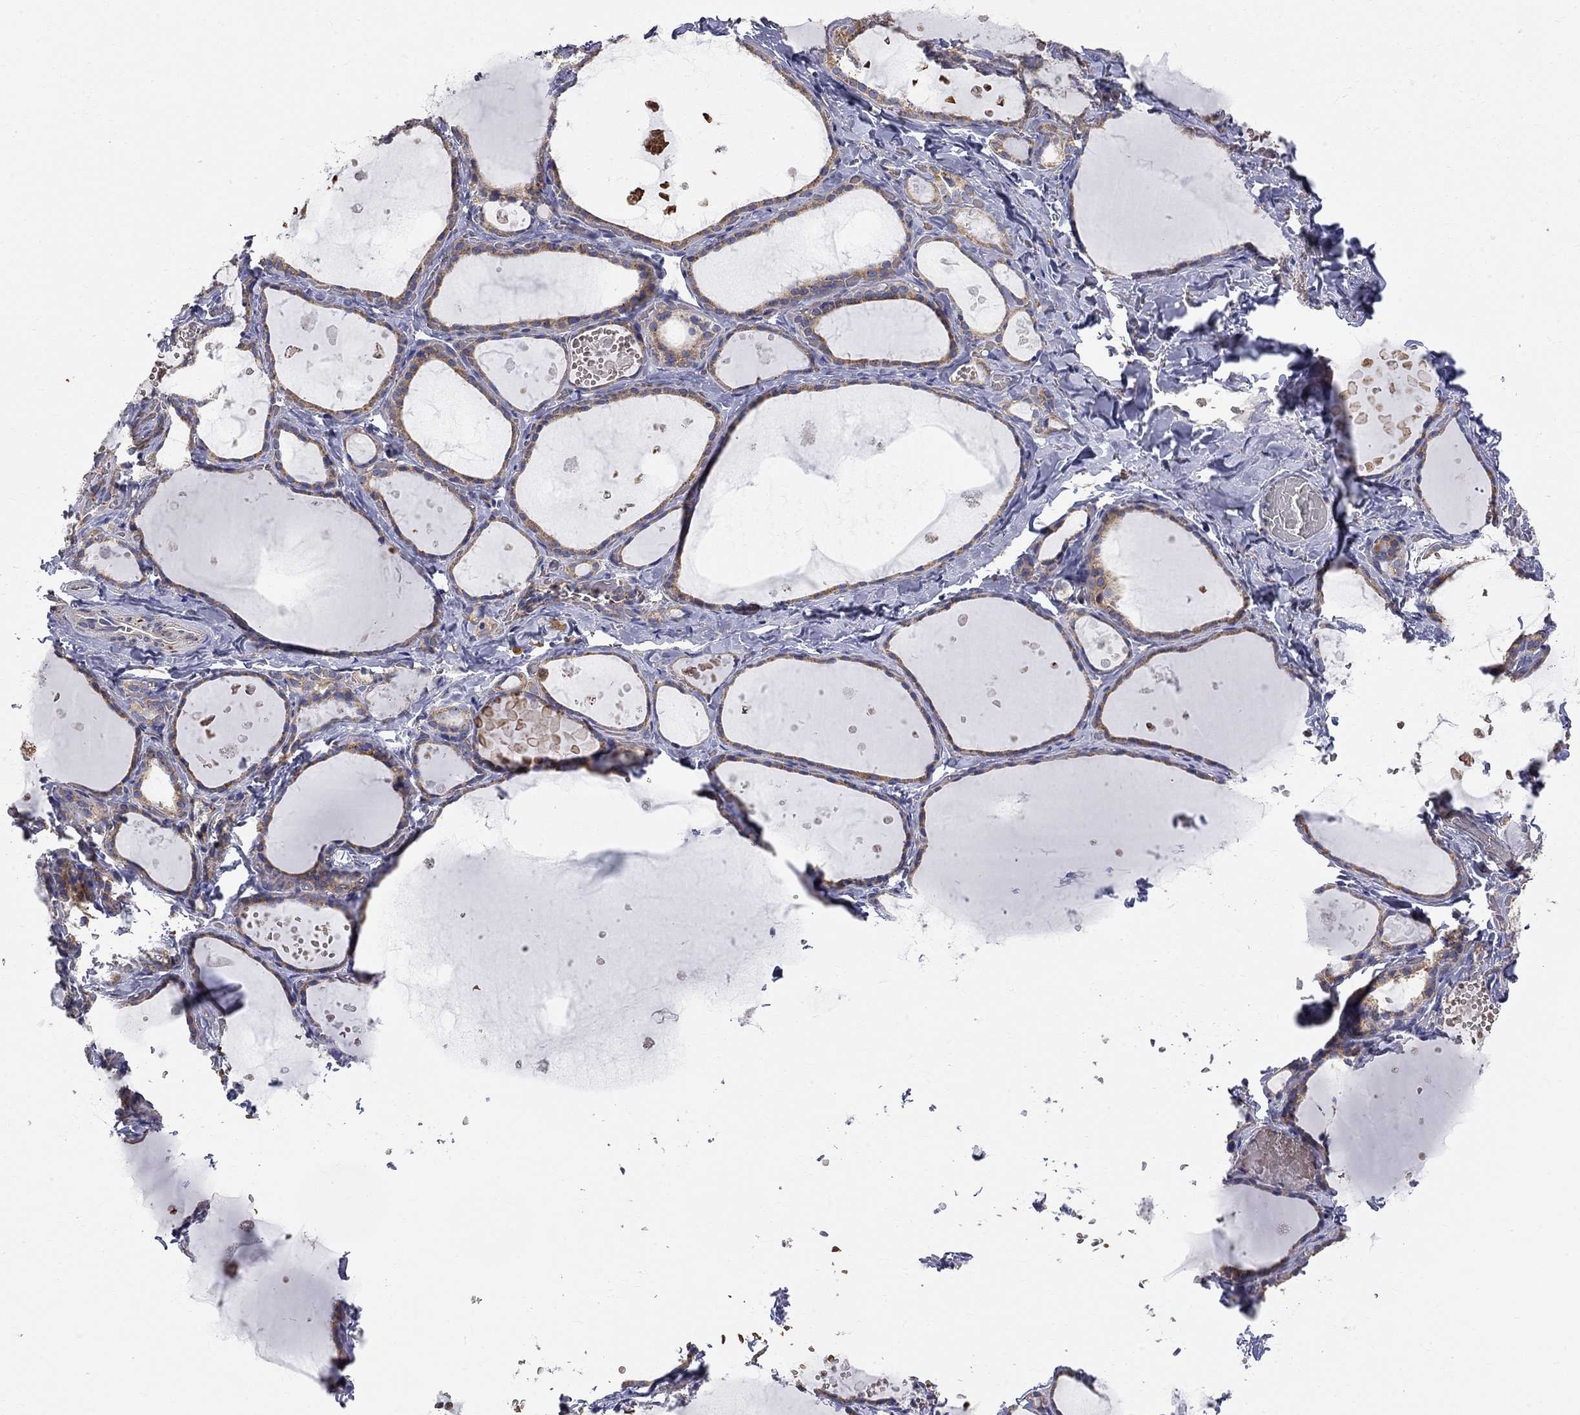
{"staining": {"intensity": "moderate", "quantity": ">75%", "location": "cytoplasmic/membranous"}, "tissue": "thyroid gland", "cell_type": "Glandular cells", "image_type": "normal", "snomed": [{"axis": "morphology", "description": "Normal tissue, NOS"}, {"axis": "topography", "description": "Thyroid gland"}], "caption": "A medium amount of moderate cytoplasmic/membranous expression is identified in about >75% of glandular cells in benign thyroid gland. (brown staining indicates protein expression, while blue staining denotes nuclei).", "gene": "CASTOR1", "patient": {"sex": "female", "age": 56}}